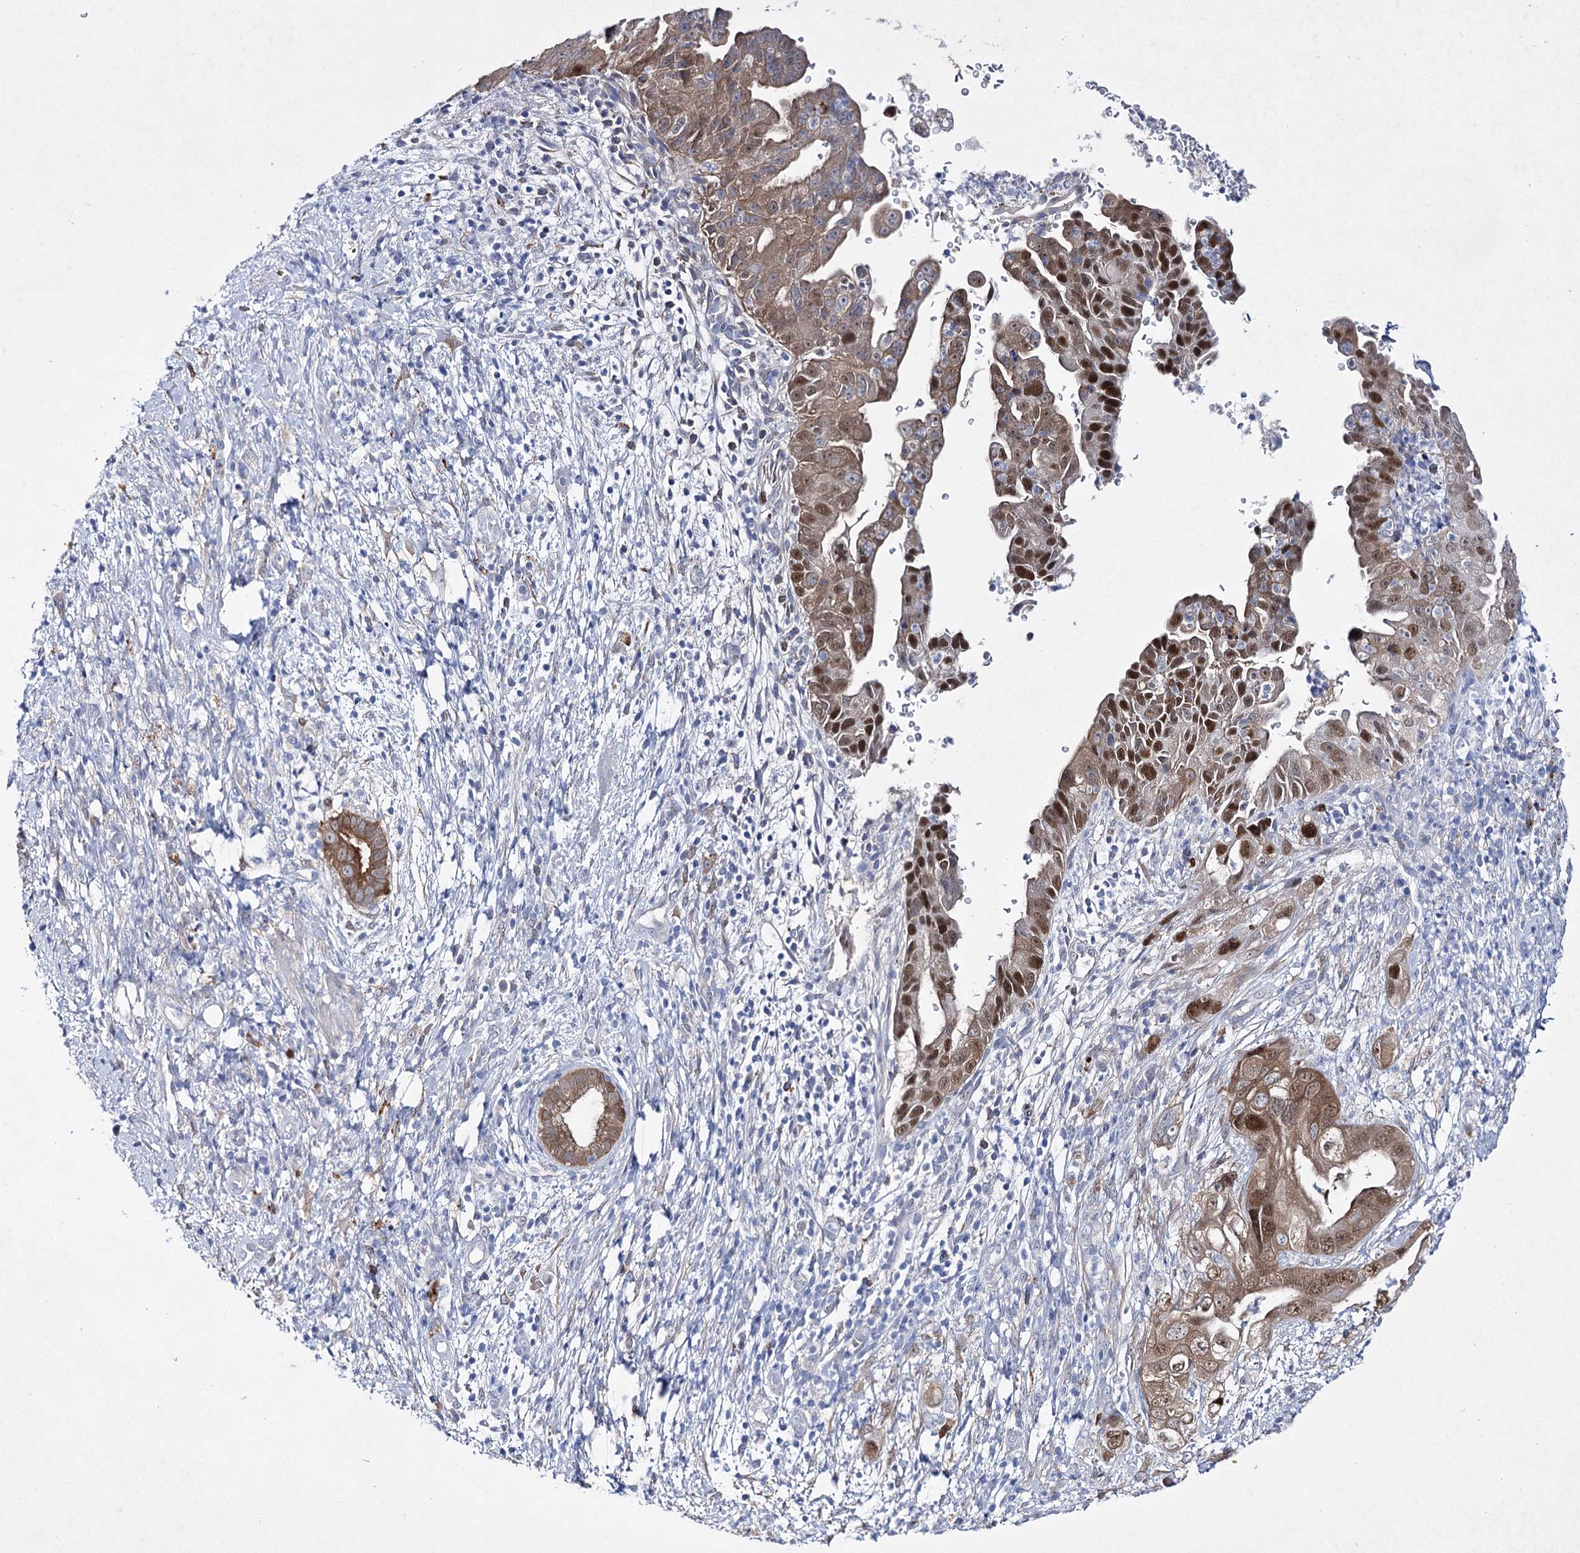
{"staining": {"intensity": "strong", "quantity": "25%-75%", "location": "cytoplasmic/membranous,nuclear"}, "tissue": "pancreatic cancer", "cell_type": "Tumor cells", "image_type": "cancer", "snomed": [{"axis": "morphology", "description": "Adenocarcinoma, NOS"}, {"axis": "topography", "description": "Pancreas"}], "caption": "Protein expression analysis of human pancreatic cancer reveals strong cytoplasmic/membranous and nuclear positivity in approximately 25%-75% of tumor cells.", "gene": "UGDH", "patient": {"sex": "female", "age": 78}}